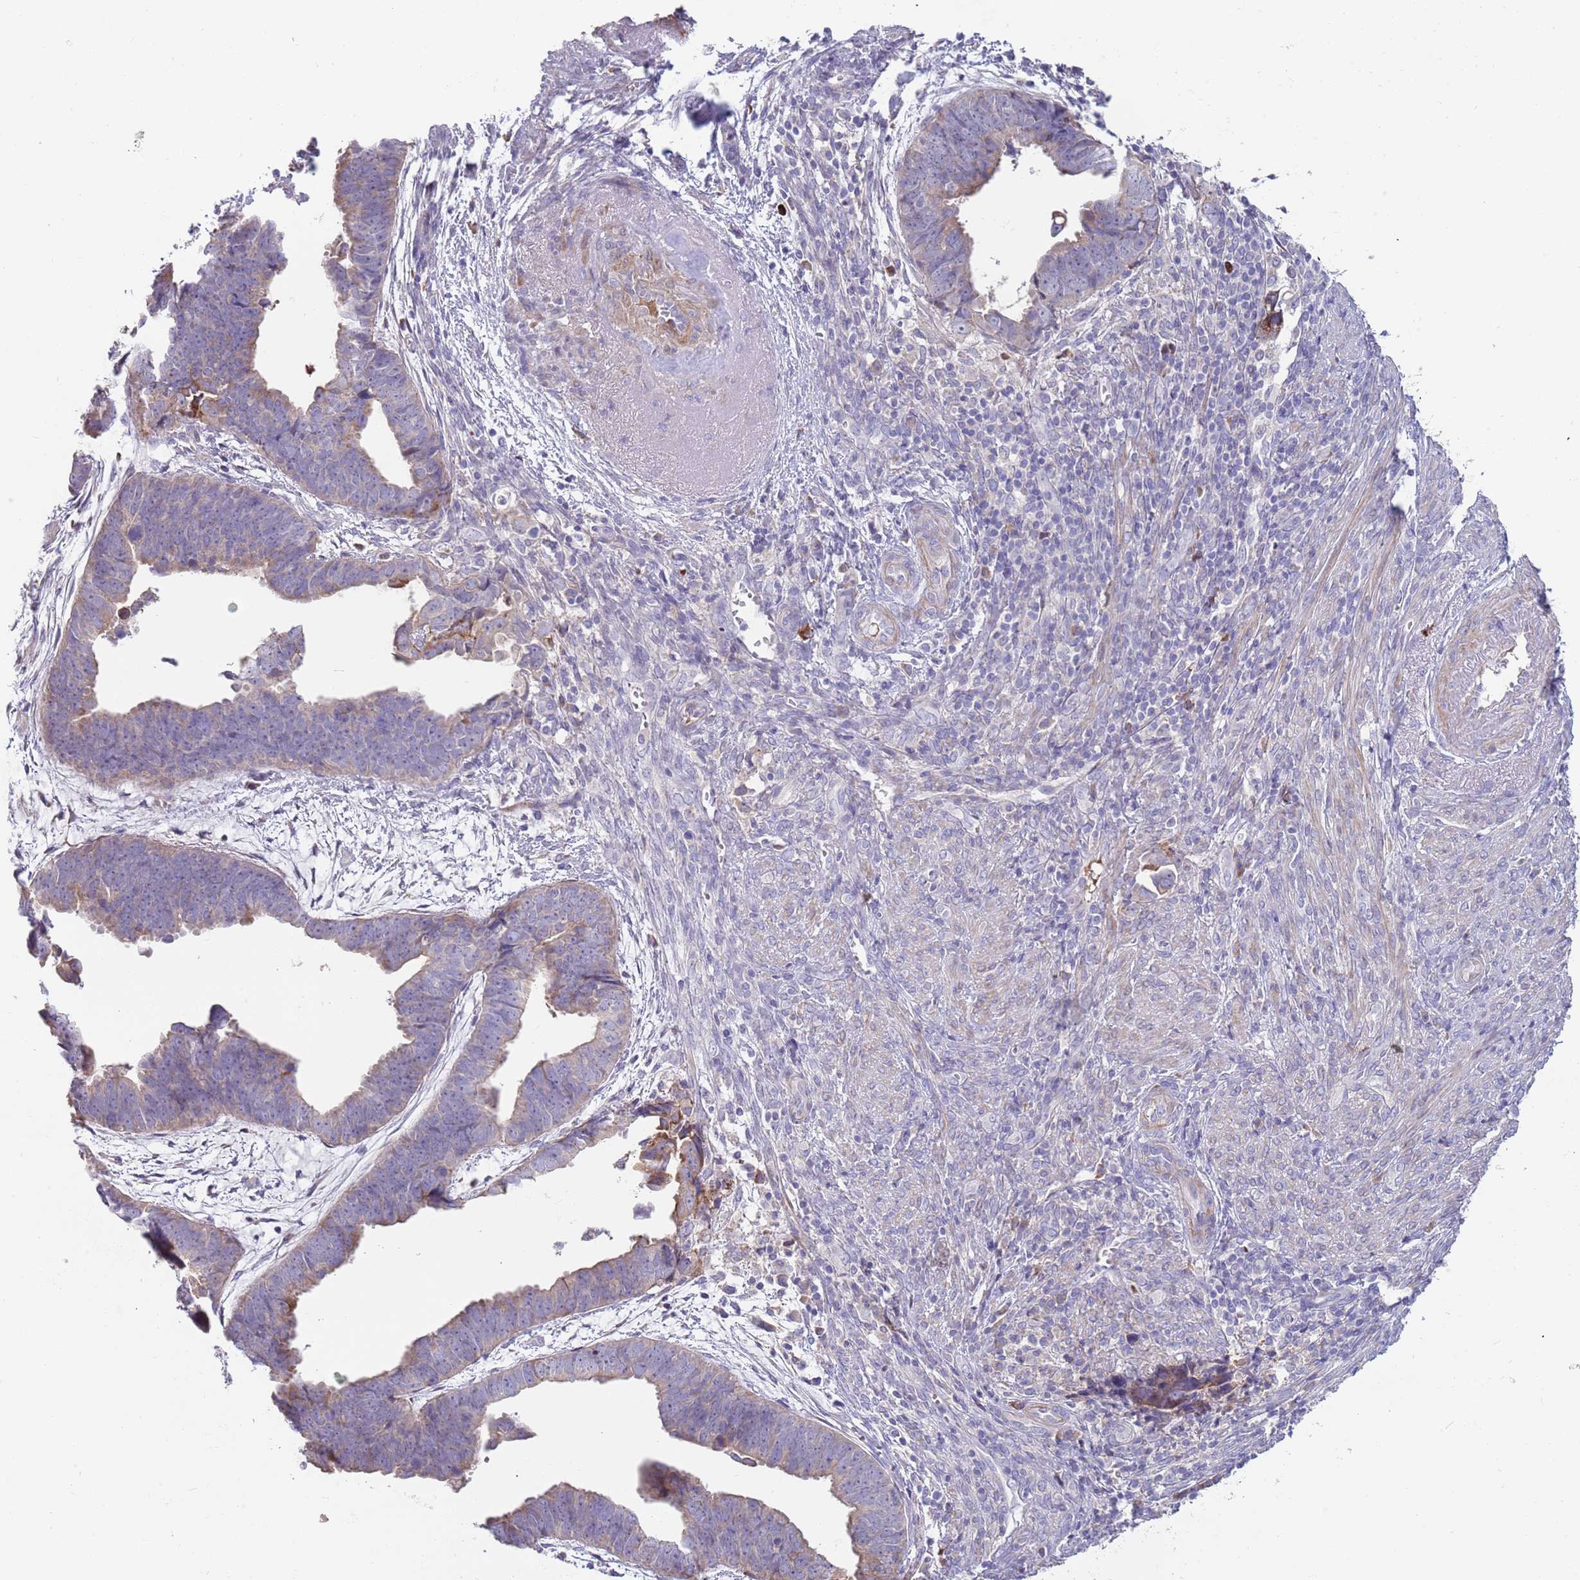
{"staining": {"intensity": "weak", "quantity": "<25%", "location": "cytoplasmic/membranous"}, "tissue": "endometrial cancer", "cell_type": "Tumor cells", "image_type": "cancer", "snomed": [{"axis": "morphology", "description": "Adenocarcinoma, NOS"}, {"axis": "topography", "description": "Endometrium"}], "caption": "Image shows no significant protein positivity in tumor cells of endometrial cancer. (DAB (3,3'-diaminobenzidine) IHC, high magnification).", "gene": "SUSD1", "patient": {"sex": "female", "age": 75}}